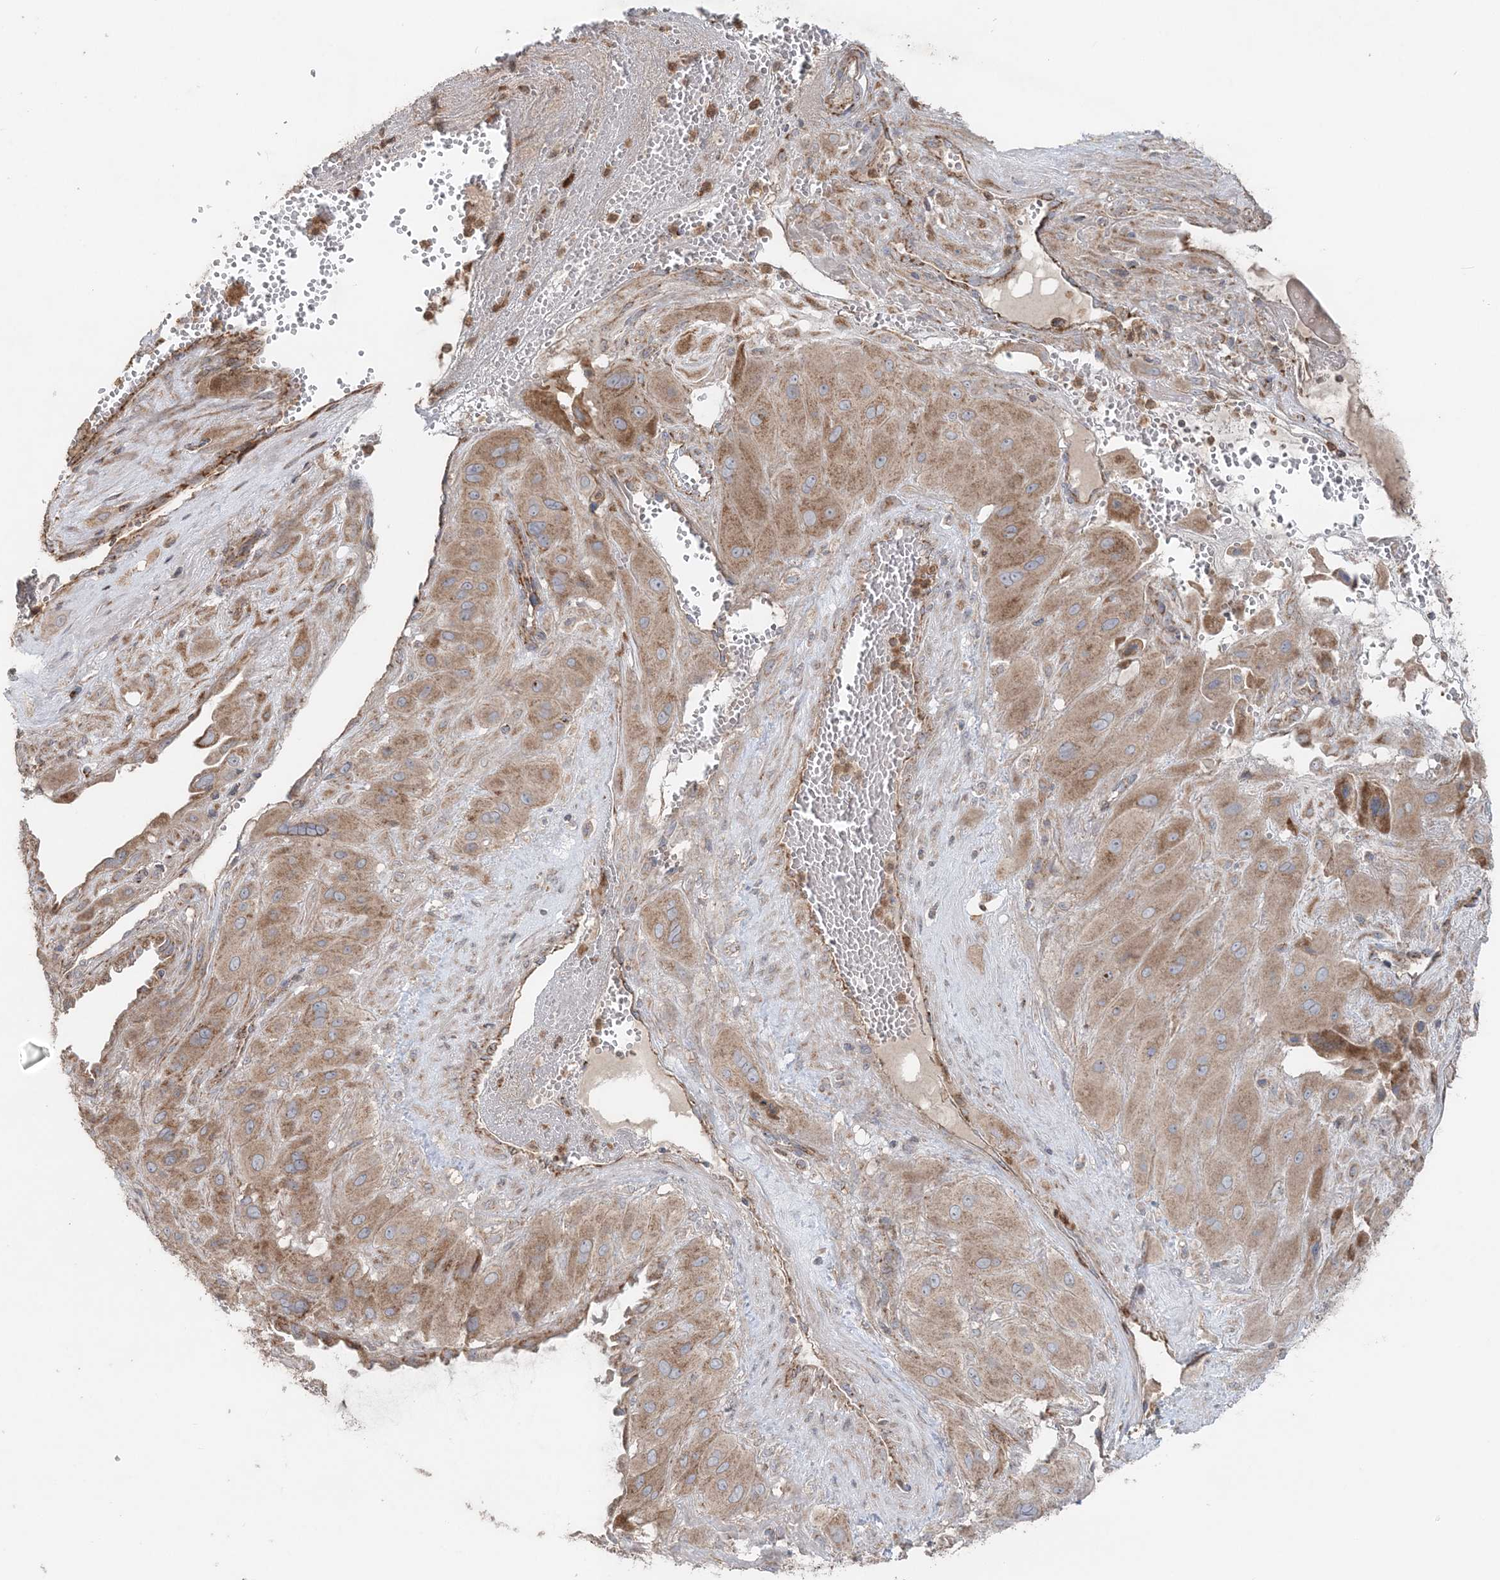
{"staining": {"intensity": "moderate", "quantity": "25%-75%", "location": "cytoplasmic/membranous"}, "tissue": "cervical cancer", "cell_type": "Tumor cells", "image_type": "cancer", "snomed": [{"axis": "morphology", "description": "Squamous cell carcinoma, NOS"}, {"axis": "topography", "description": "Cervix"}], "caption": "Cervical squamous cell carcinoma stained with immunohistochemistry (IHC) exhibits moderate cytoplasmic/membranous positivity in approximately 25%-75% of tumor cells.", "gene": "LRPPRC", "patient": {"sex": "female", "age": 34}}